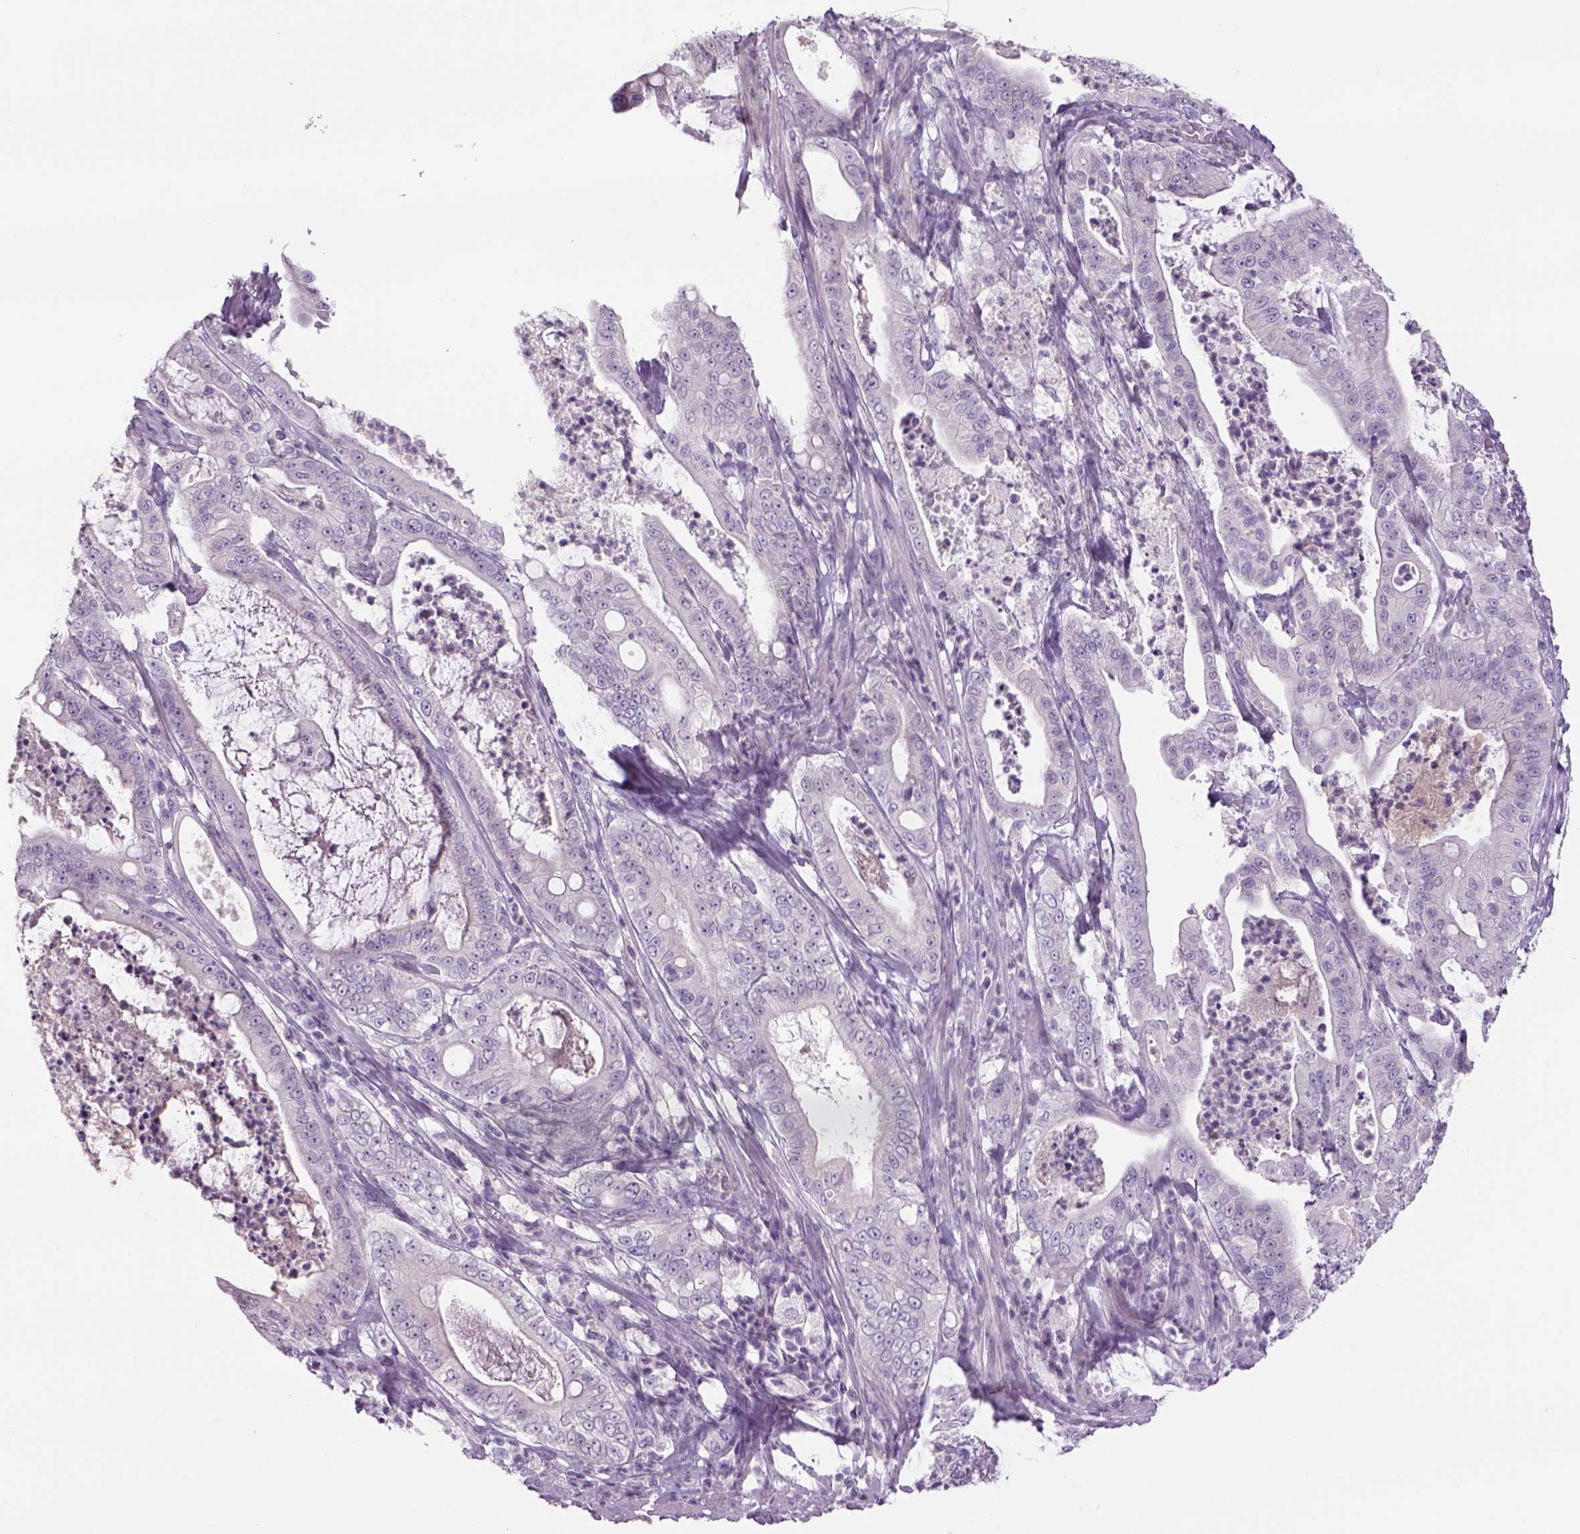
{"staining": {"intensity": "negative", "quantity": "none", "location": "none"}, "tissue": "pancreatic cancer", "cell_type": "Tumor cells", "image_type": "cancer", "snomed": [{"axis": "morphology", "description": "Adenocarcinoma, NOS"}, {"axis": "topography", "description": "Pancreas"}], "caption": "An immunohistochemistry (IHC) image of pancreatic cancer (adenocarcinoma) is shown. There is no staining in tumor cells of pancreatic cancer (adenocarcinoma).", "gene": "DBH", "patient": {"sex": "male", "age": 71}}